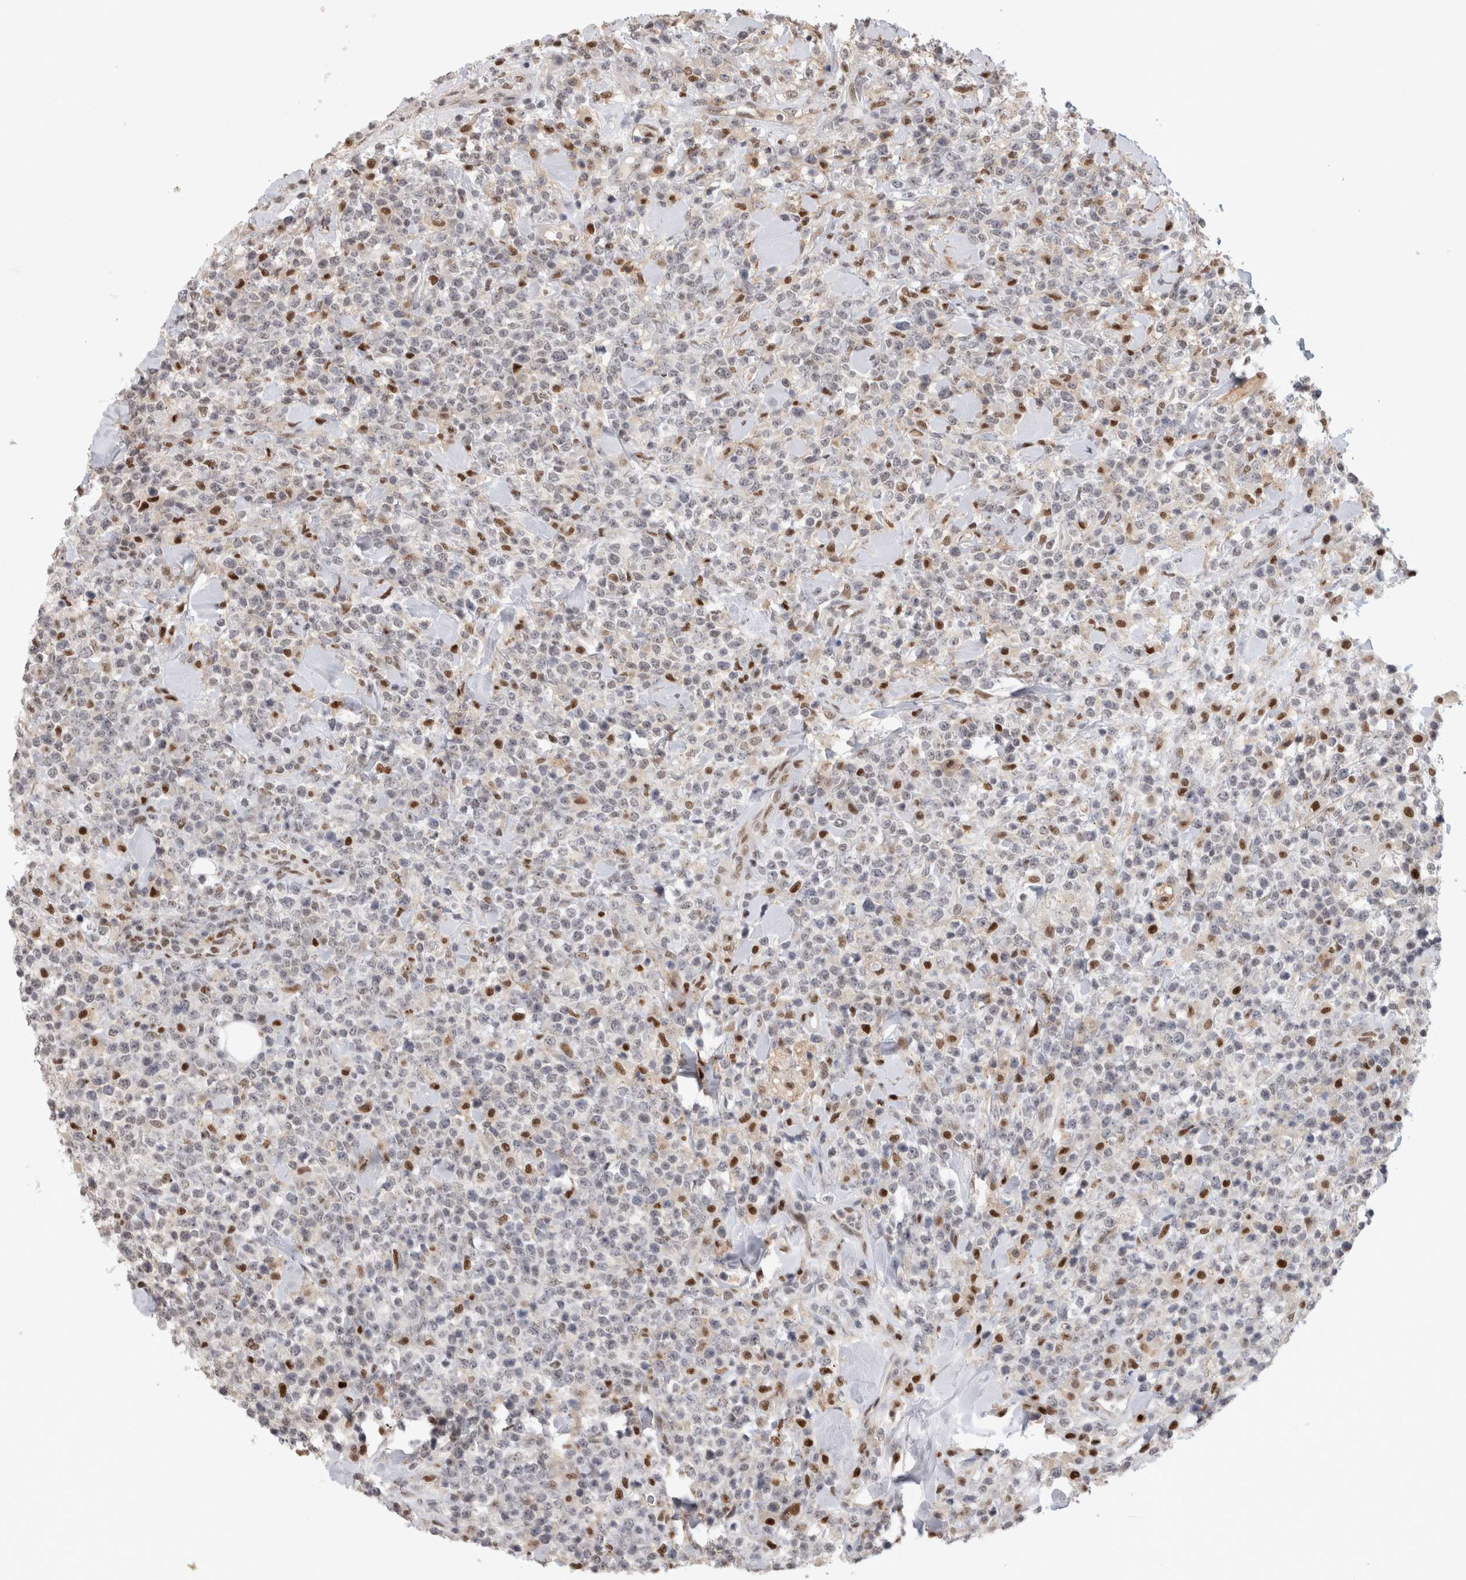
{"staining": {"intensity": "negative", "quantity": "none", "location": "none"}, "tissue": "lymphoma", "cell_type": "Tumor cells", "image_type": "cancer", "snomed": [{"axis": "morphology", "description": "Malignant lymphoma, non-Hodgkin's type, High grade"}, {"axis": "topography", "description": "Colon"}], "caption": "High-grade malignant lymphoma, non-Hodgkin's type was stained to show a protein in brown. There is no significant expression in tumor cells. The staining was performed using DAB to visualize the protein expression in brown, while the nuclei were stained in blue with hematoxylin (Magnification: 20x).", "gene": "SRARP", "patient": {"sex": "female", "age": 53}}